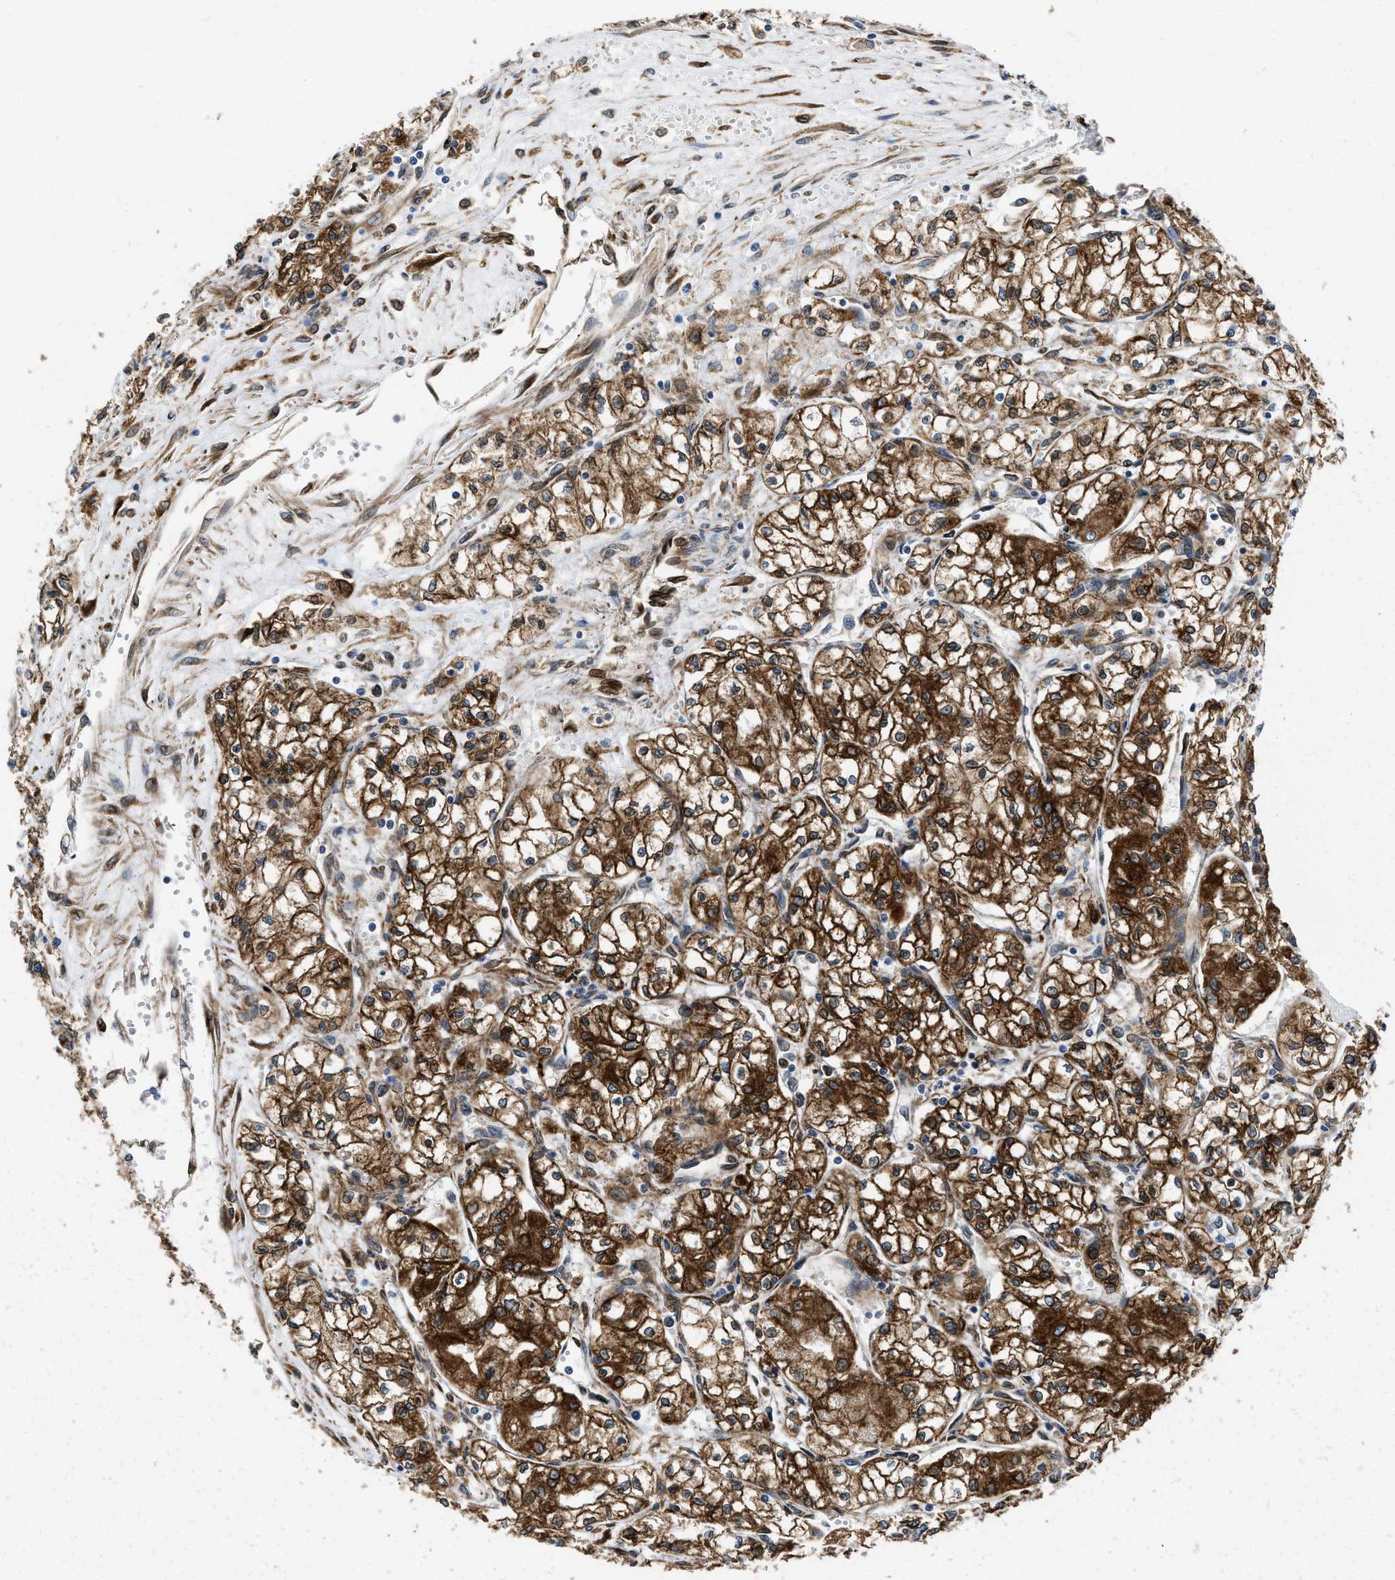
{"staining": {"intensity": "strong", "quantity": ">75%", "location": "cytoplasmic/membranous"}, "tissue": "renal cancer", "cell_type": "Tumor cells", "image_type": "cancer", "snomed": [{"axis": "morphology", "description": "Normal tissue, NOS"}, {"axis": "morphology", "description": "Adenocarcinoma, NOS"}, {"axis": "topography", "description": "Kidney"}], "caption": "Adenocarcinoma (renal) stained for a protein shows strong cytoplasmic/membranous positivity in tumor cells. The staining is performed using DAB (3,3'-diaminobenzidine) brown chromogen to label protein expression. The nuclei are counter-stained blue using hematoxylin.", "gene": "ERLIN2", "patient": {"sex": "male", "age": 59}}